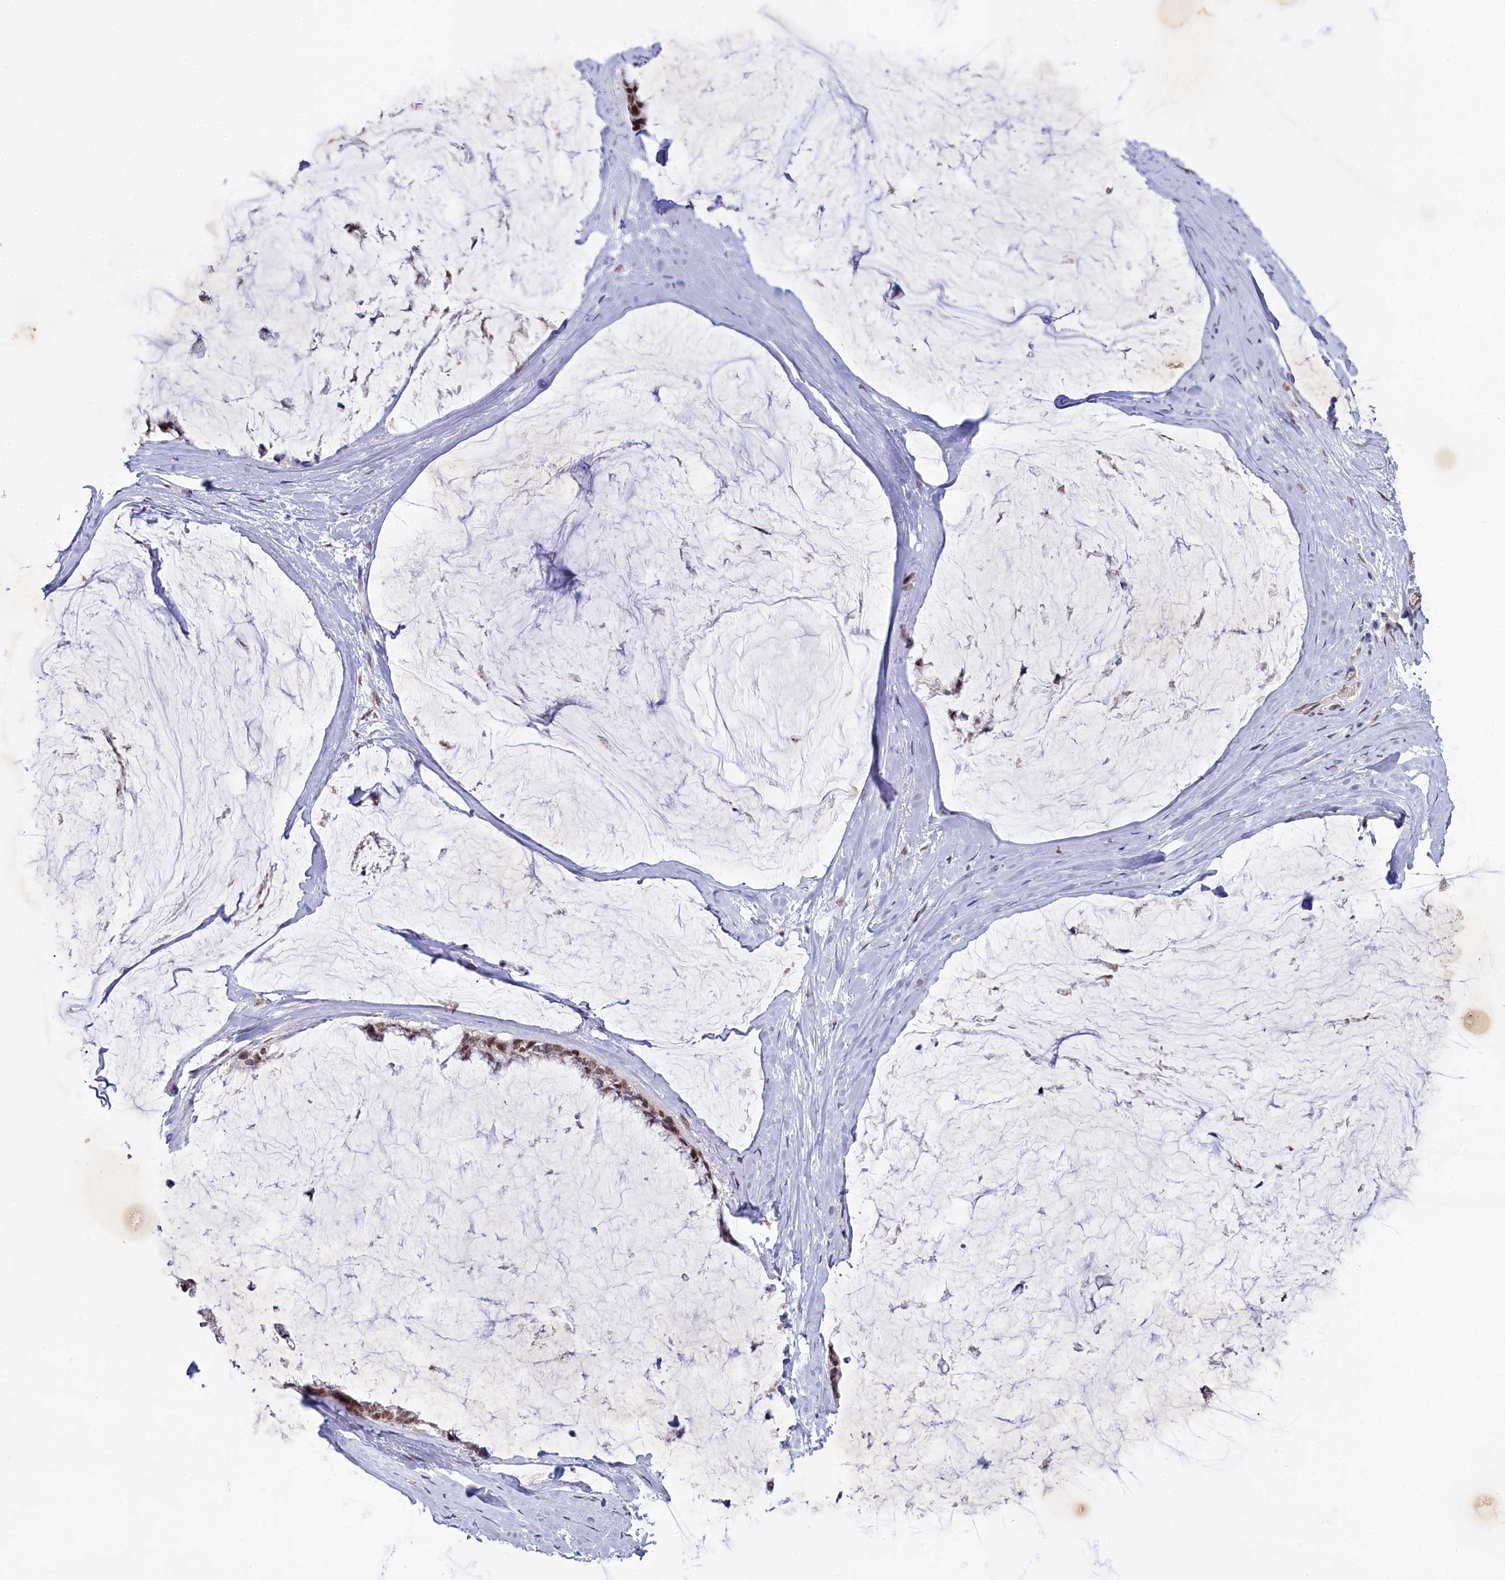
{"staining": {"intensity": "weak", "quantity": ">75%", "location": "nuclear"}, "tissue": "ovarian cancer", "cell_type": "Tumor cells", "image_type": "cancer", "snomed": [{"axis": "morphology", "description": "Cystadenocarcinoma, mucinous, NOS"}, {"axis": "topography", "description": "Ovary"}], "caption": "Immunohistochemistry (IHC) histopathology image of neoplastic tissue: ovarian mucinous cystadenocarcinoma stained using IHC exhibits low levels of weak protein expression localized specifically in the nuclear of tumor cells, appearing as a nuclear brown color.", "gene": "PPHLN1", "patient": {"sex": "female", "age": 39}}